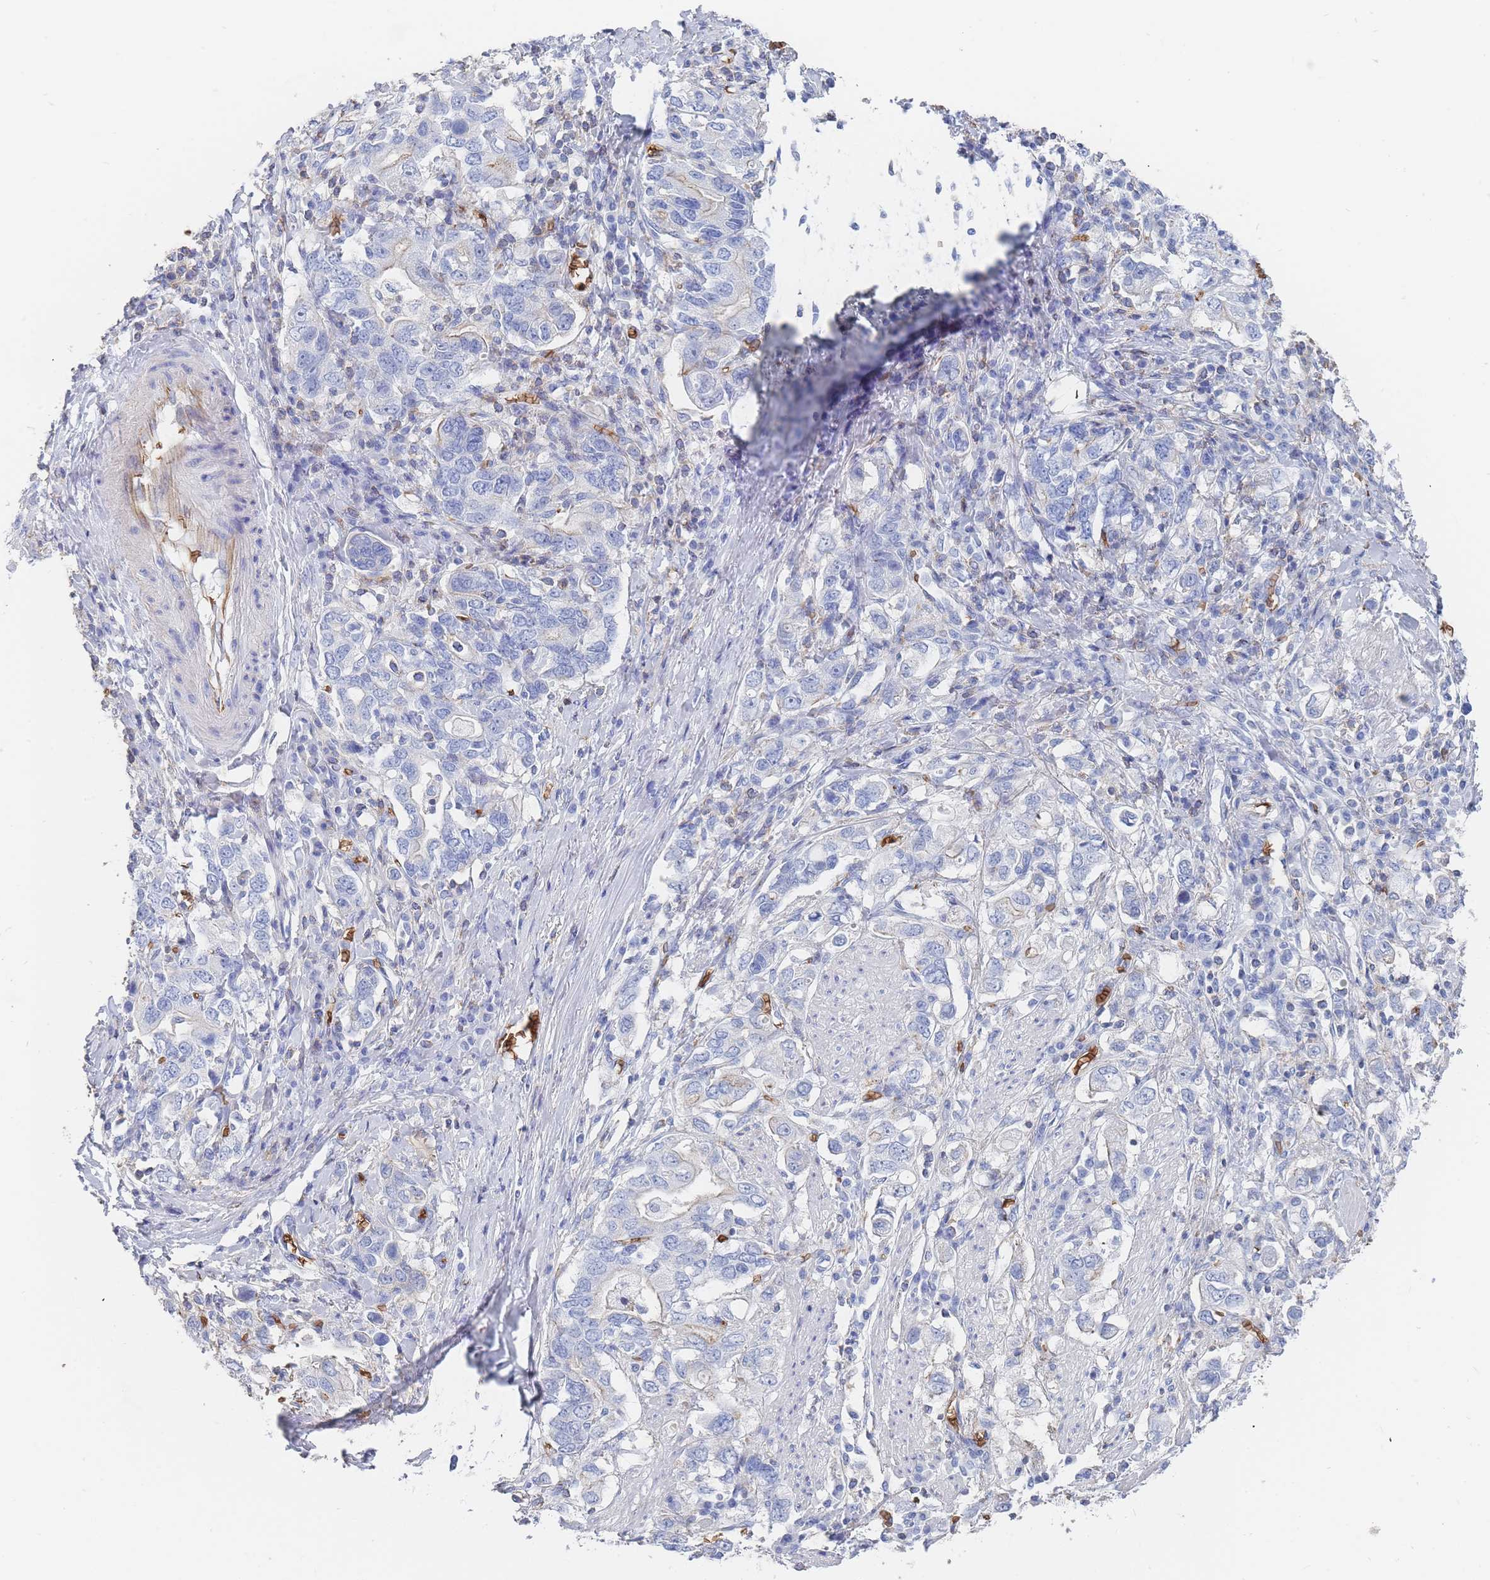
{"staining": {"intensity": "negative", "quantity": "none", "location": "none"}, "tissue": "stomach cancer", "cell_type": "Tumor cells", "image_type": "cancer", "snomed": [{"axis": "morphology", "description": "Adenocarcinoma, NOS"}, {"axis": "topography", "description": "Stomach, upper"}, {"axis": "topography", "description": "Stomach"}], "caption": "Tumor cells are negative for protein expression in human stomach cancer (adenocarcinoma).", "gene": "SLC2A1", "patient": {"sex": "male", "age": 62}}